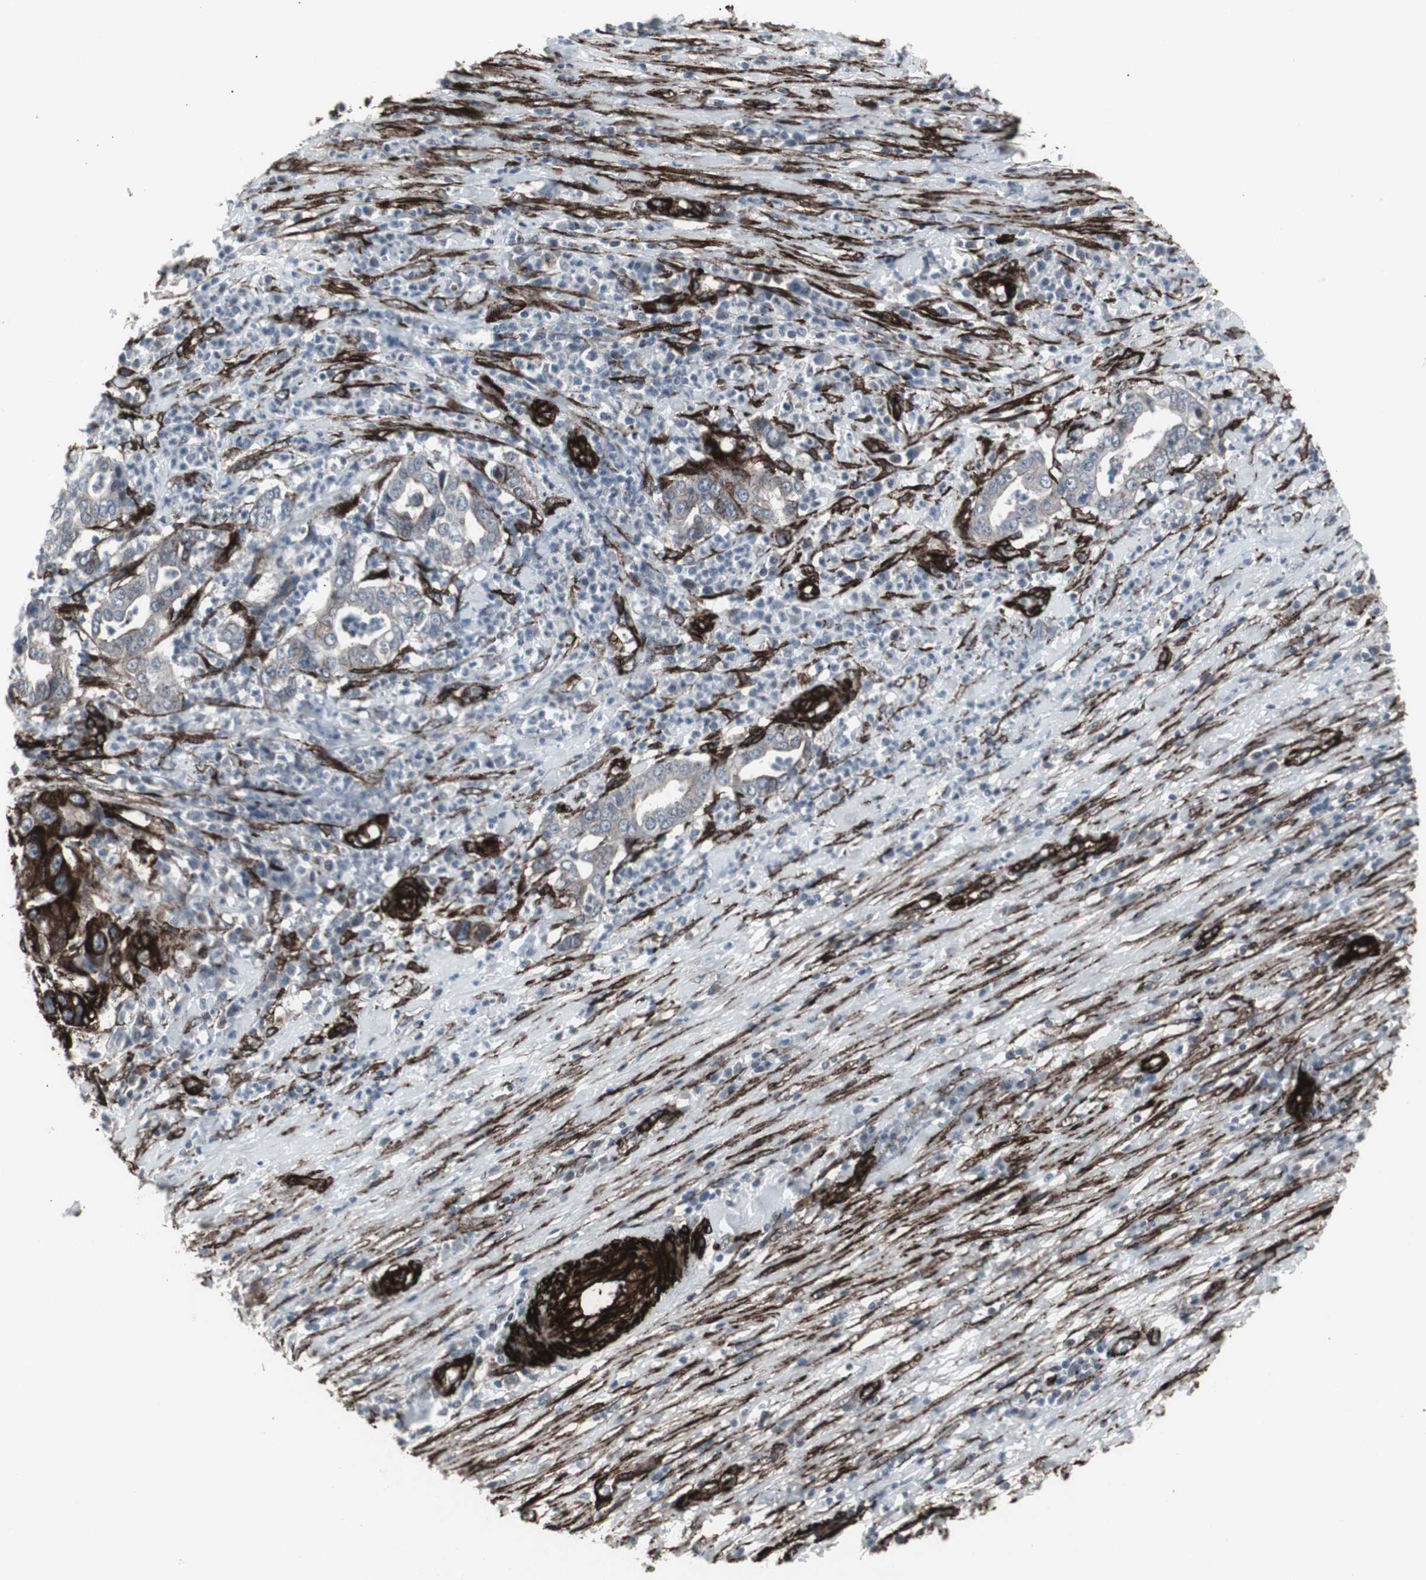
{"staining": {"intensity": "strong", "quantity": "25%-75%", "location": "cytoplasmic/membranous"}, "tissue": "liver cancer", "cell_type": "Tumor cells", "image_type": "cancer", "snomed": [{"axis": "morphology", "description": "Cholangiocarcinoma"}, {"axis": "topography", "description": "Liver"}], "caption": "Immunohistochemistry (IHC) photomicrograph of neoplastic tissue: liver cancer stained using IHC shows high levels of strong protein expression localized specifically in the cytoplasmic/membranous of tumor cells, appearing as a cytoplasmic/membranous brown color.", "gene": "PDGFA", "patient": {"sex": "female", "age": 61}}